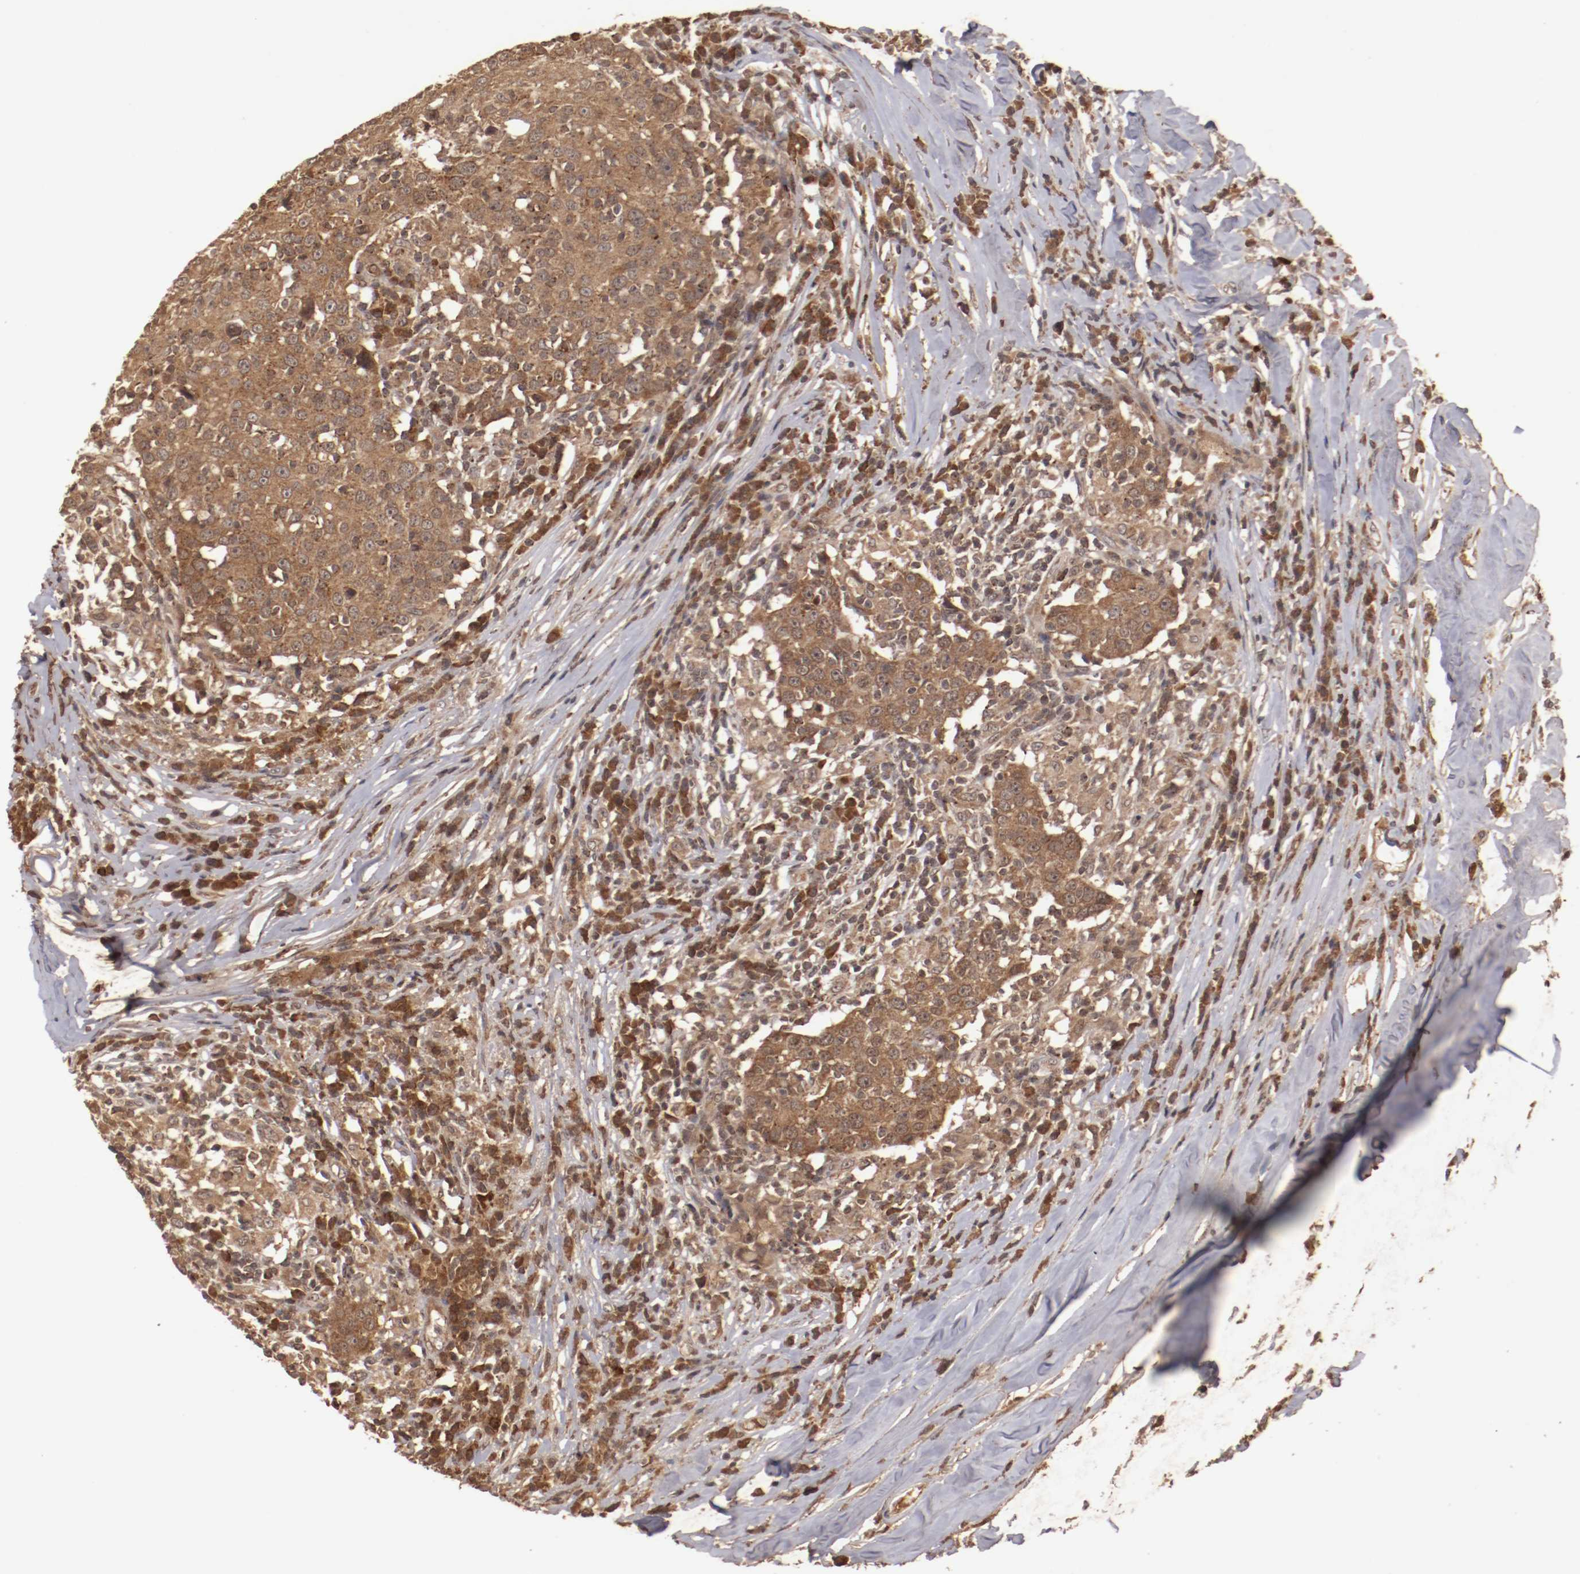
{"staining": {"intensity": "strong", "quantity": ">75%", "location": "cytoplasmic/membranous"}, "tissue": "head and neck cancer", "cell_type": "Tumor cells", "image_type": "cancer", "snomed": [{"axis": "morphology", "description": "Adenocarcinoma, NOS"}, {"axis": "topography", "description": "Salivary gland"}, {"axis": "topography", "description": "Head-Neck"}], "caption": "The immunohistochemical stain highlights strong cytoplasmic/membranous positivity in tumor cells of head and neck cancer (adenocarcinoma) tissue.", "gene": "TENM1", "patient": {"sex": "female", "age": 65}}